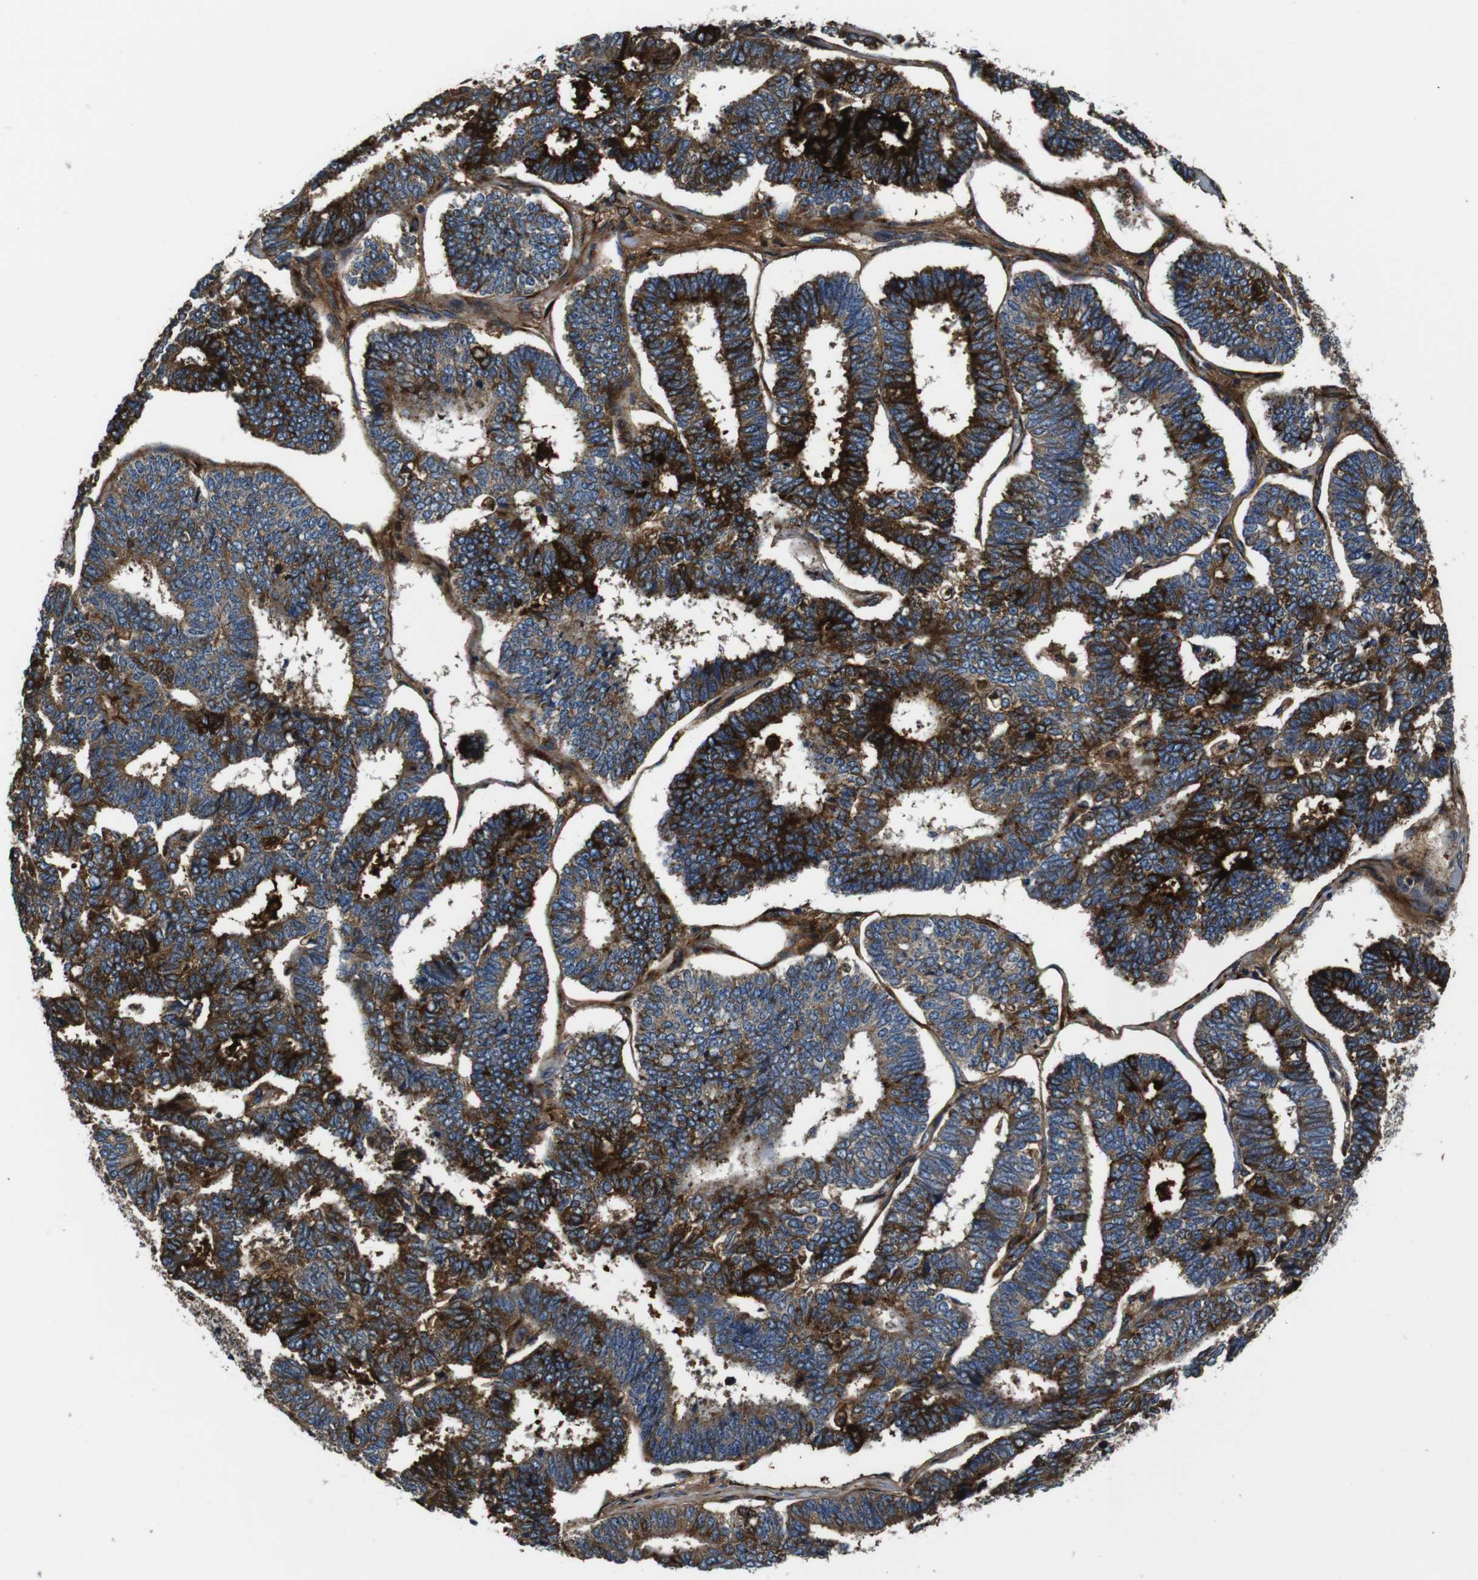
{"staining": {"intensity": "strong", "quantity": ">75%", "location": "cytoplasmic/membranous"}, "tissue": "endometrial cancer", "cell_type": "Tumor cells", "image_type": "cancer", "snomed": [{"axis": "morphology", "description": "Adenocarcinoma, NOS"}, {"axis": "topography", "description": "Endometrium"}], "caption": "Adenocarcinoma (endometrial) was stained to show a protein in brown. There is high levels of strong cytoplasmic/membranous expression in about >75% of tumor cells.", "gene": "COL1A1", "patient": {"sex": "female", "age": 70}}